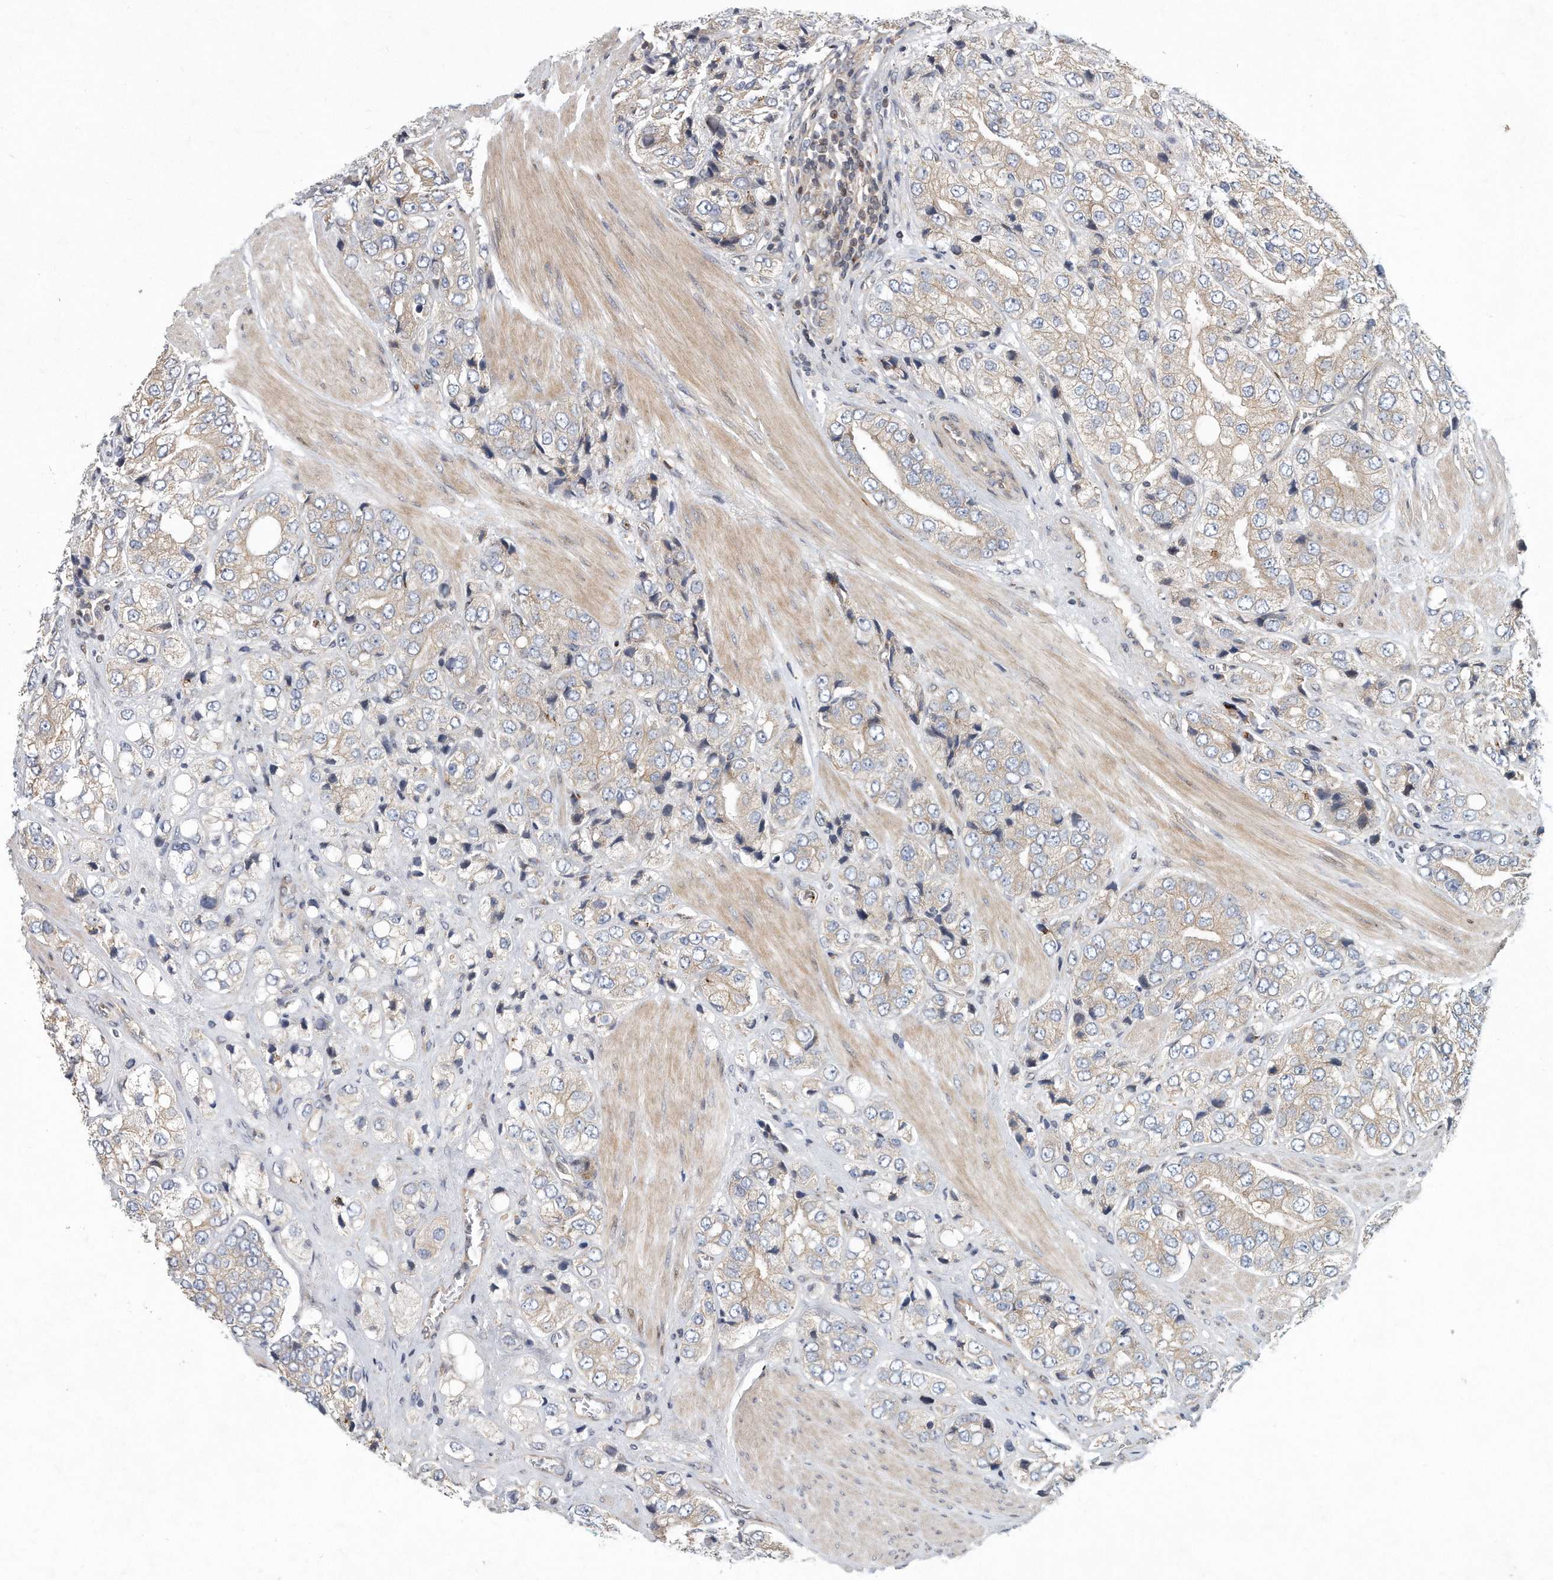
{"staining": {"intensity": "weak", "quantity": "<25%", "location": "cytoplasmic/membranous"}, "tissue": "prostate cancer", "cell_type": "Tumor cells", "image_type": "cancer", "snomed": [{"axis": "morphology", "description": "Adenocarcinoma, High grade"}, {"axis": "topography", "description": "Prostate"}], "caption": "Tumor cells show no significant staining in high-grade adenocarcinoma (prostate).", "gene": "PCDH8", "patient": {"sex": "male", "age": 50}}